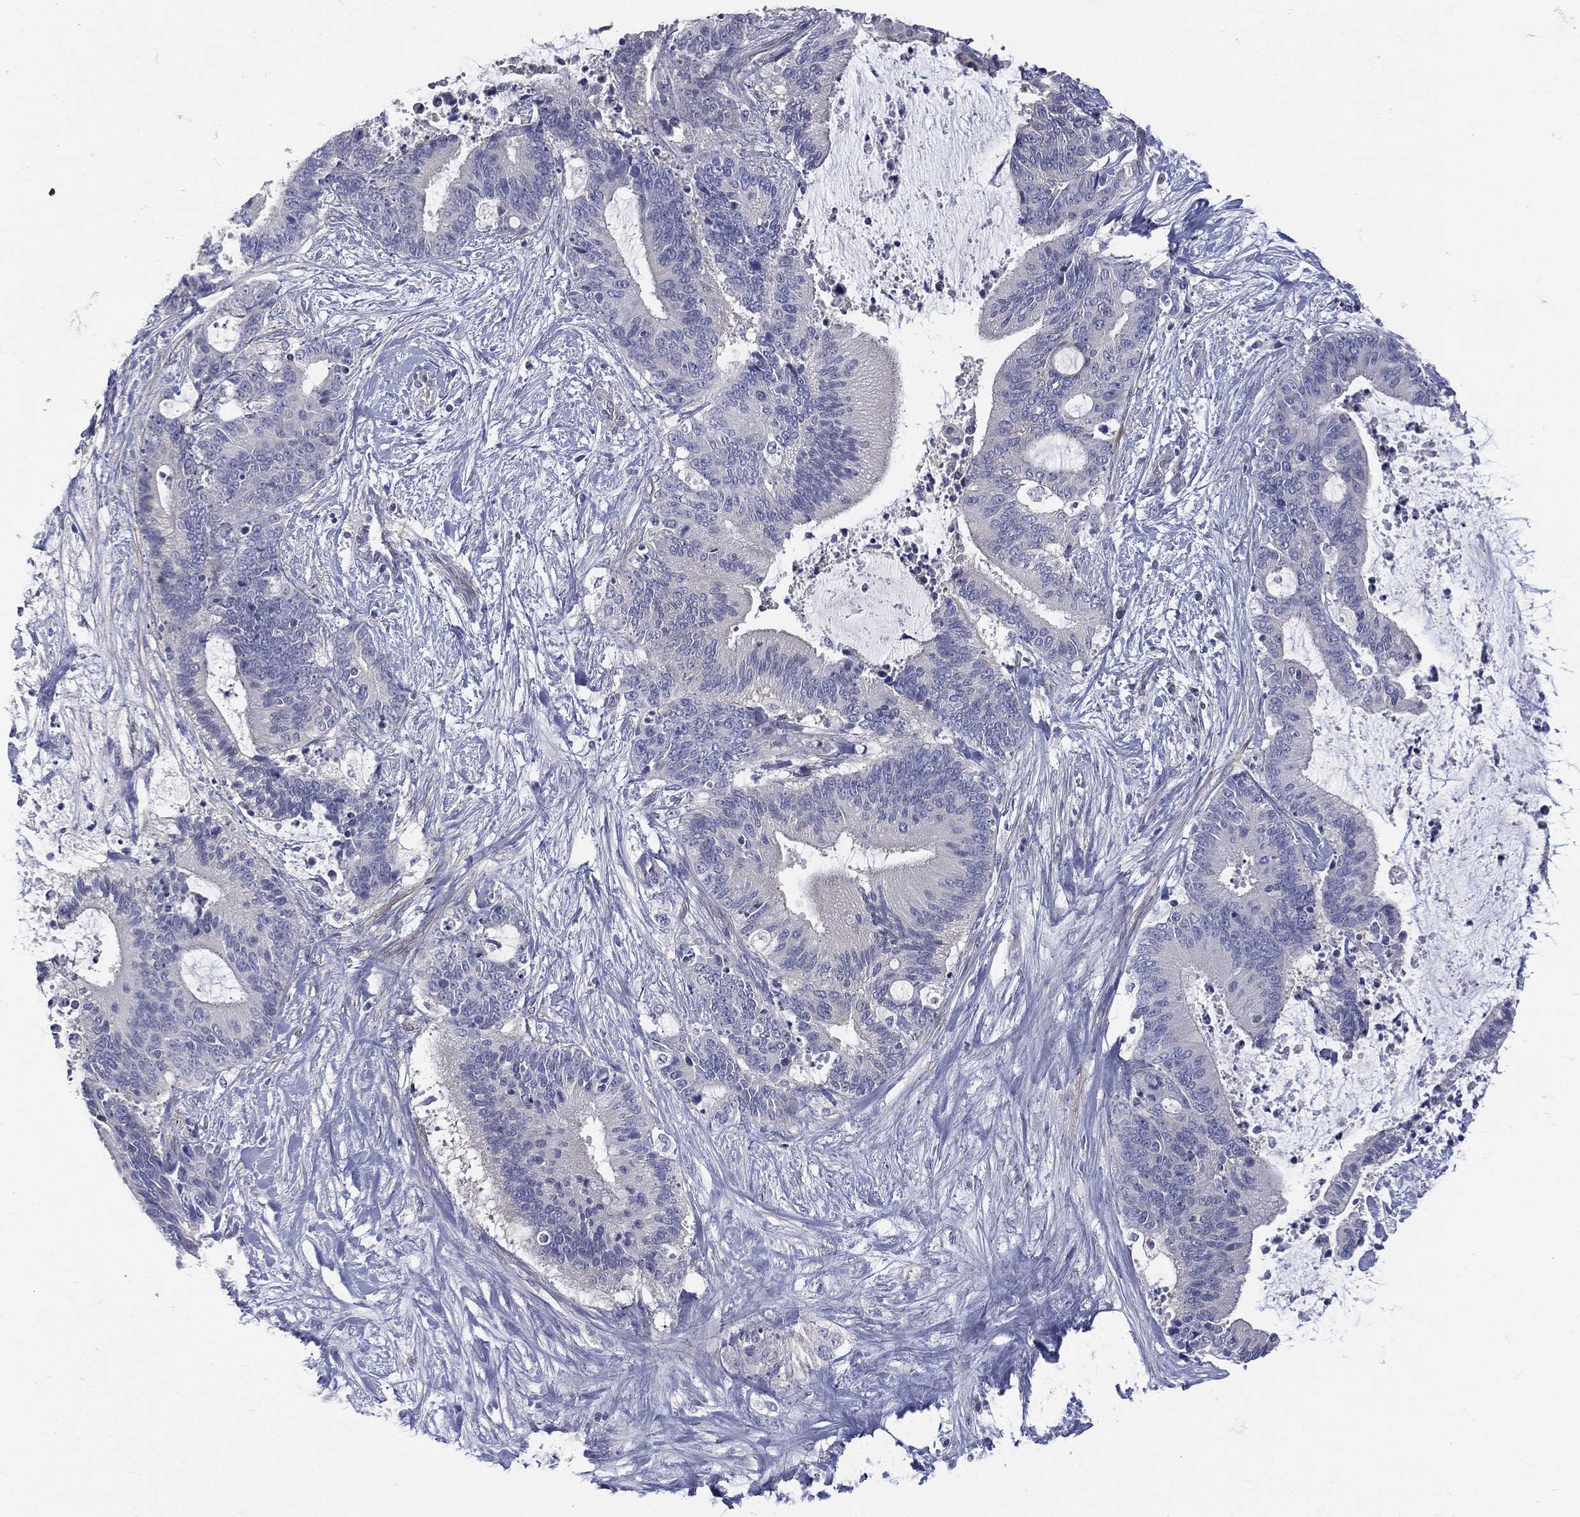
{"staining": {"intensity": "negative", "quantity": "none", "location": "none"}, "tissue": "liver cancer", "cell_type": "Tumor cells", "image_type": "cancer", "snomed": [{"axis": "morphology", "description": "Cholangiocarcinoma"}, {"axis": "topography", "description": "Liver"}], "caption": "The immunohistochemistry photomicrograph has no significant expression in tumor cells of cholangiocarcinoma (liver) tissue. (DAB (3,3'-diaminobenzidine) IHC visualized using brightfield microscopy, high magnification).", "gene": "ETNPPL", "patient": {"sex": "female", "age": 73}}